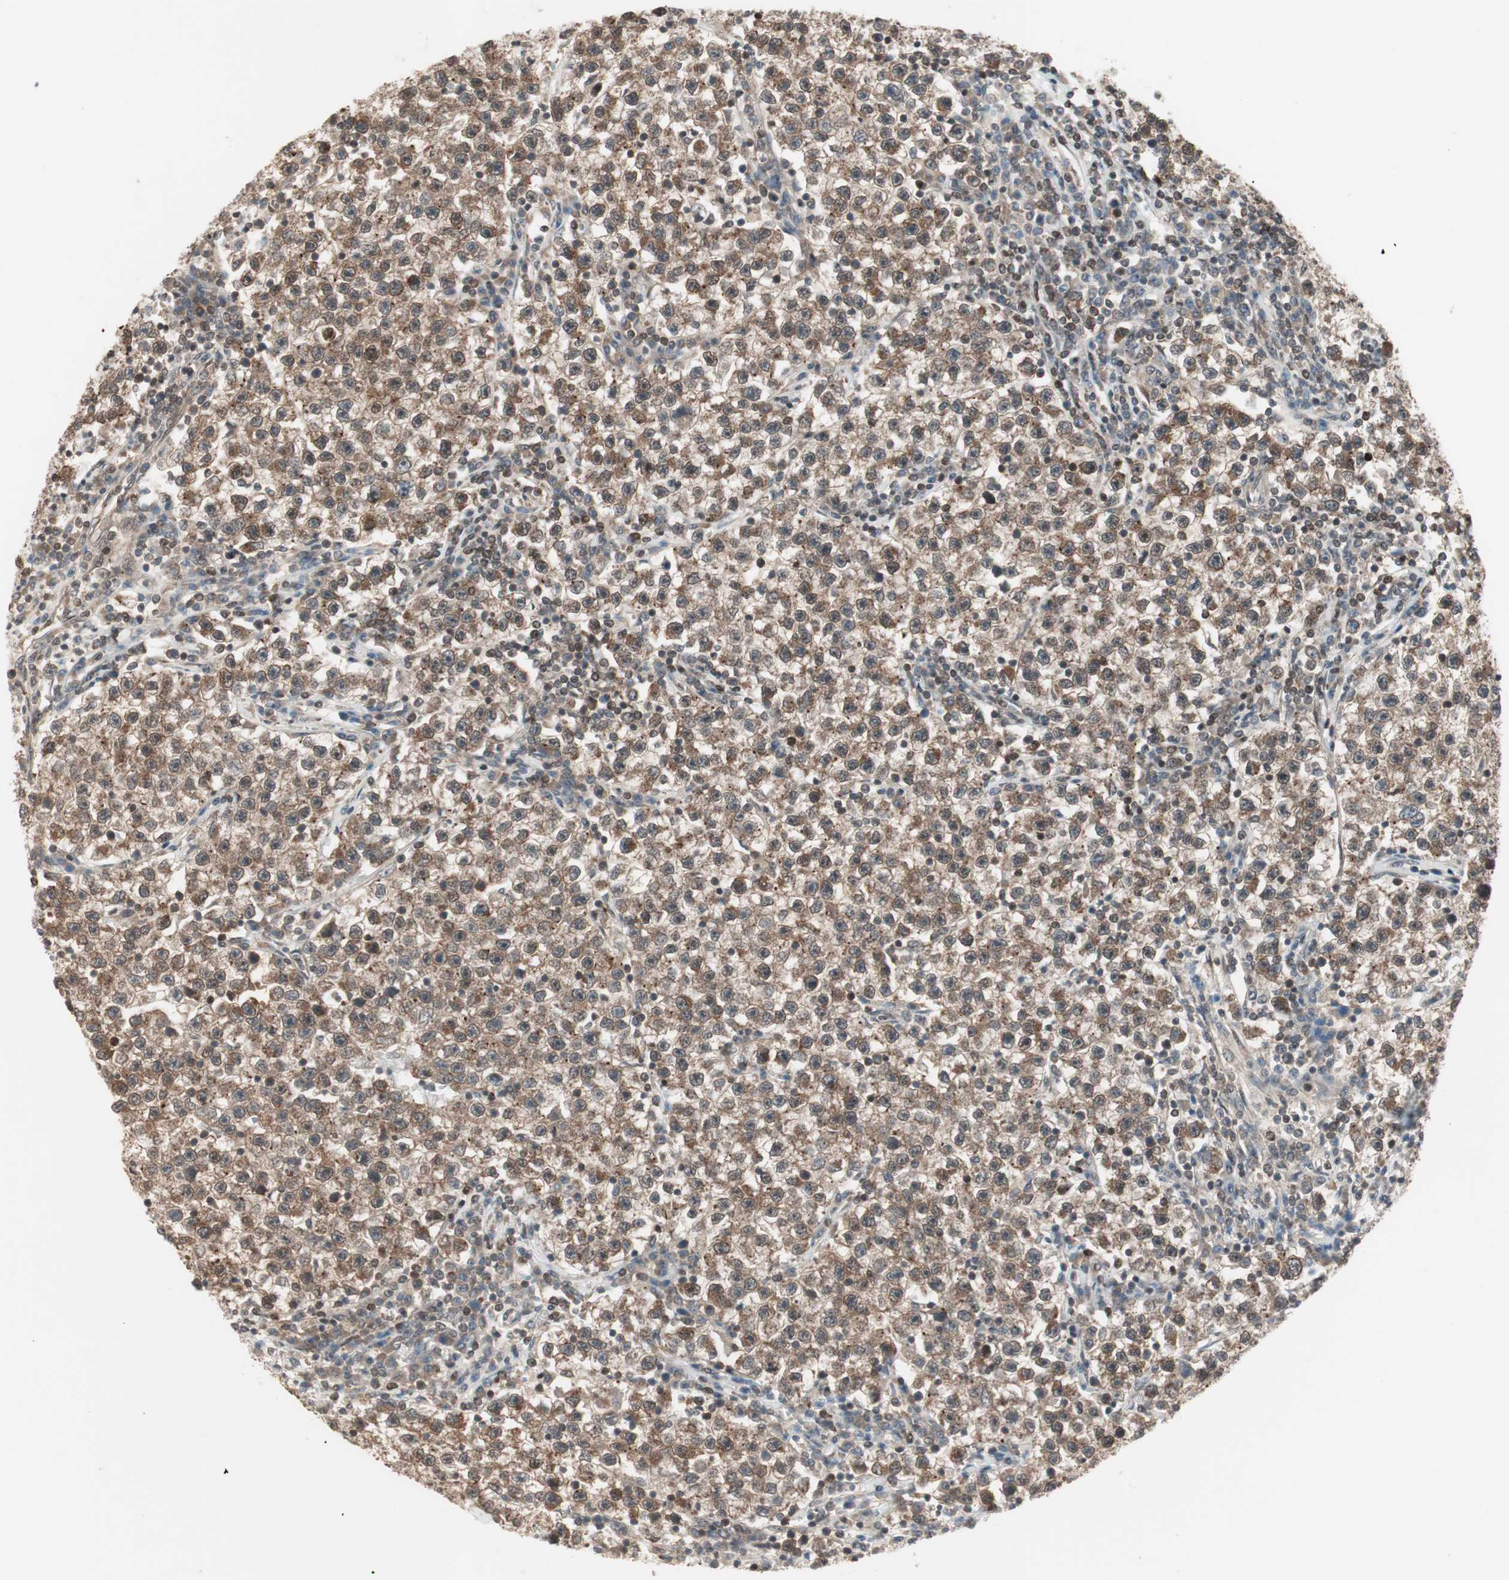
{"staining": {"intensity": "moderate", "quantity": ">75%", "location": "cytoplasmic/membranous"}, "tissue": "testis cancer", "cell_type": "Tumor cells", "image_type": "cancer", "snomed": [{"axis": "morphology", "description": "Seminoma, NOS"}, {"axis": "topography", "description": "Testis"}], "caption": "Immunohistochemistry of testis seminoma shows medium levels of moderate cytoplasmic/membranous positivity in about >75% of tumor cells.", "gene": "UBE2I", "patient": {"sex": "male", "age": 22}}